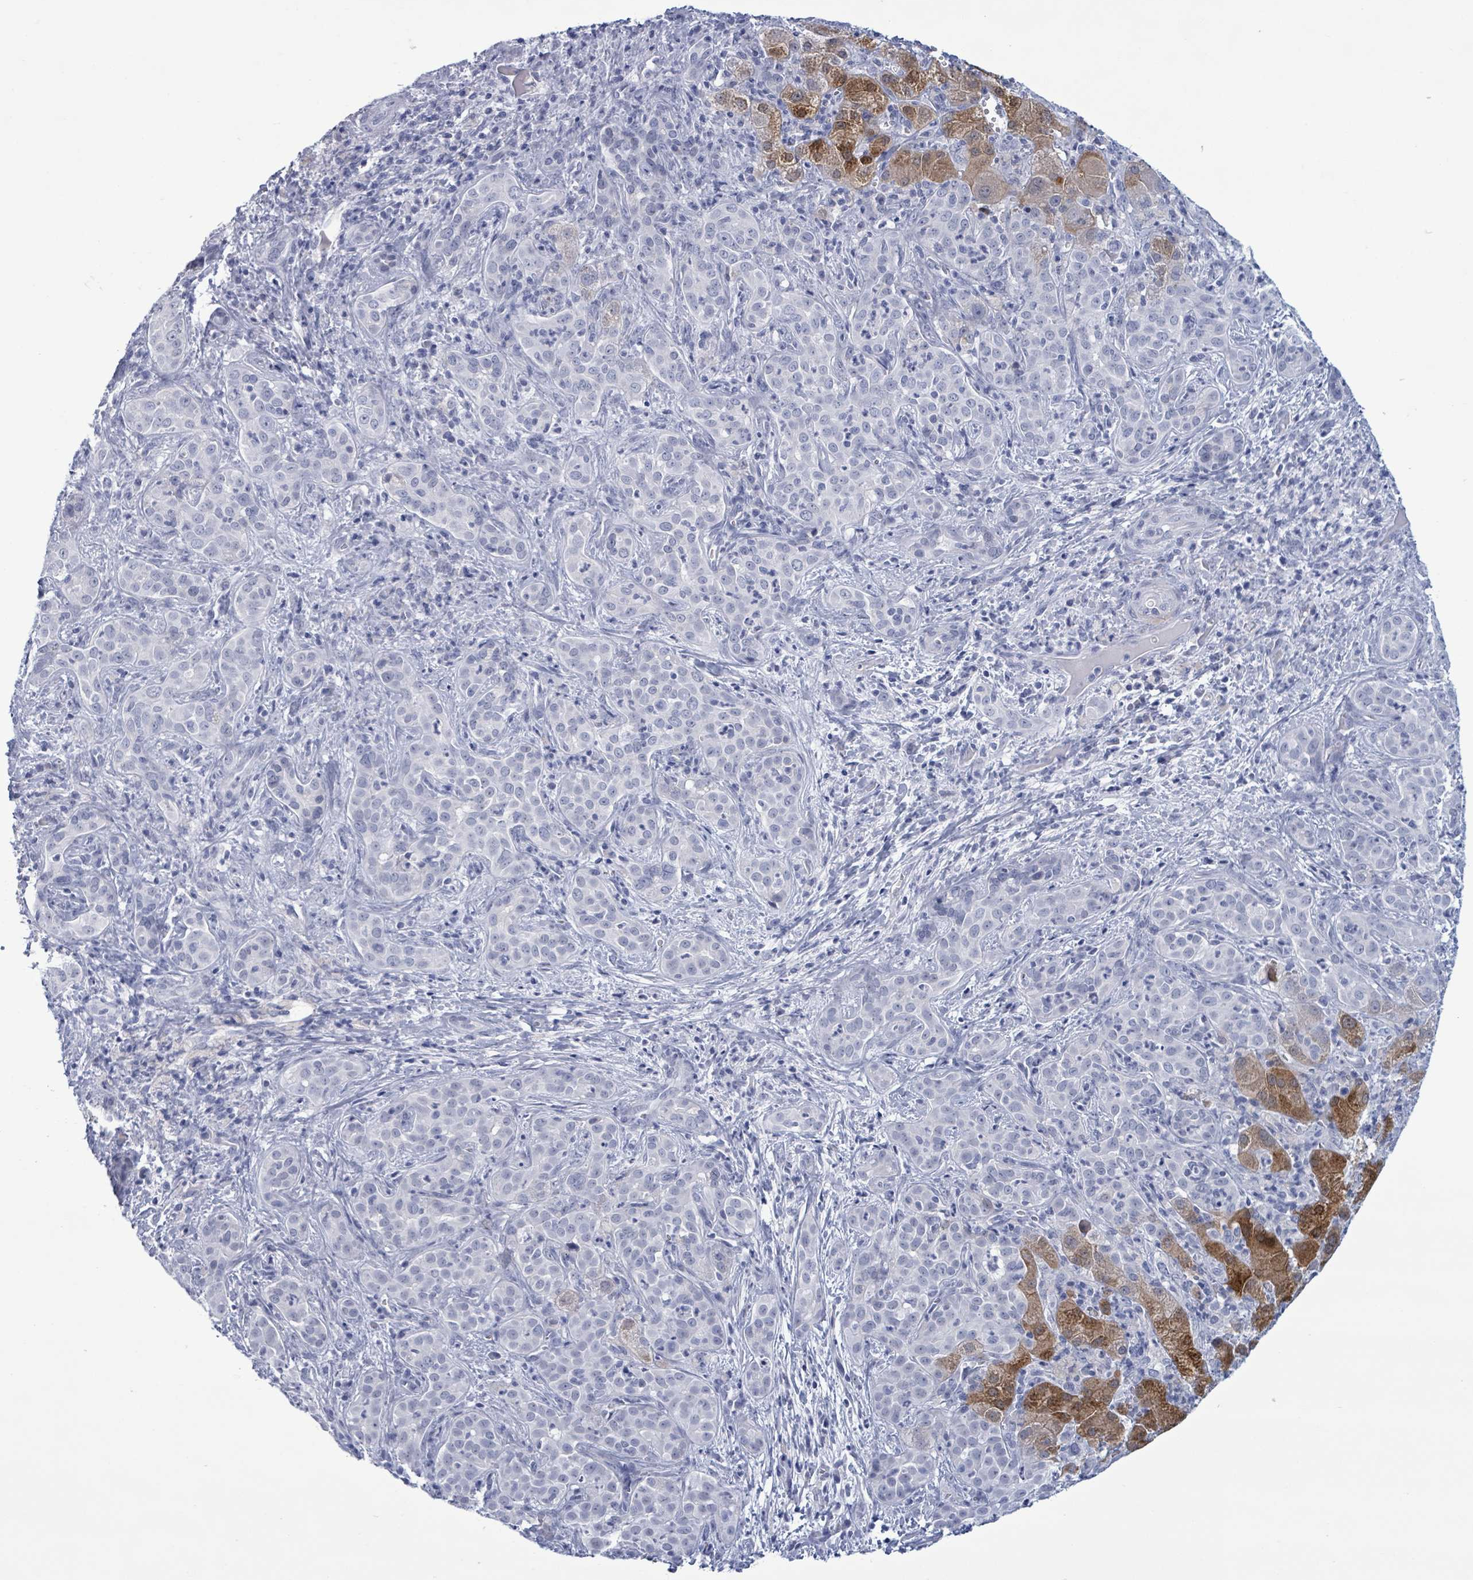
{"staining": {"intensity": "negative", "quantity": "none", "location": "none"}, "tissue": "liver cancer", "cell_type": "Tumor cells", "image_type": "cancer", "snomed": [{"axis": "morphology", "description": "Cholangiocarcinoma"}, {"axis": "topography", "description": "Liver"}], "caption": "Immunohistochemistry (IHC) photomicrograph of cholangiocarcinoma (liver) stained for a protein (brown), which reveals no expression in tumor cells. The staining is performed using DAB brown chromogen with nuclei counter-stained in using hematoxylin.", "gene": "ZNF771", "patient": {"sex": "male", "age": 67}}